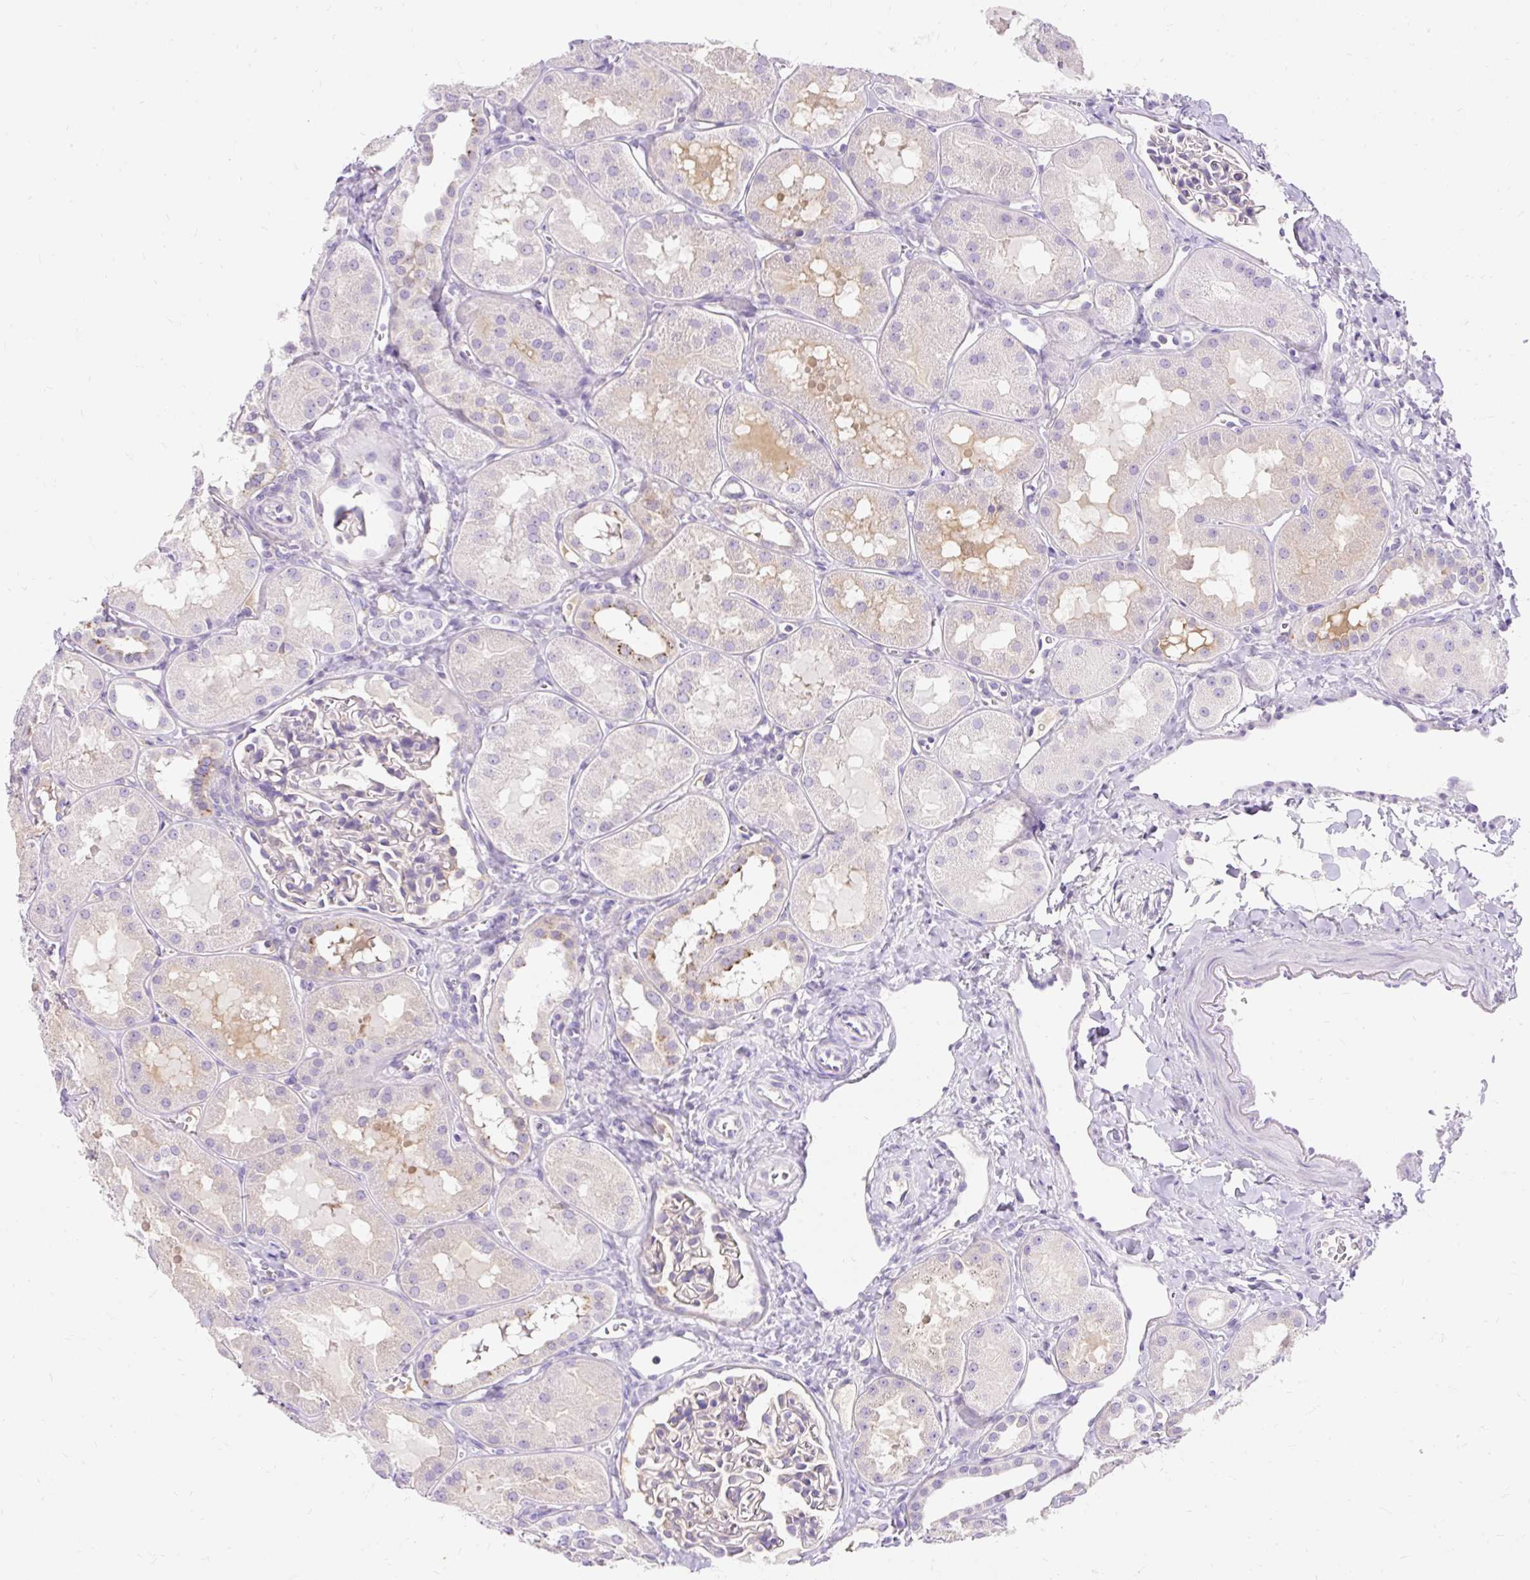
{"staining": {"intensity": "negative", "quantity": "none", "location": "none"}, "tissue": "kidney", "cell_type": "Cells in glomeruli", "image_type": "normal", "snomed": [{"axis": "morphology", "description": "Normal tissue, NOS"}, {"axis": "topography", "description": "Kidney"}, {"axis": "topography", "description": "Urinary bladder"}], "caption": "Immunohistochemistry (IHC) of benign human kidney demonstrates no staining in cells in glomeruli.", "gene": "TMEM150C", "patient": {"sex": "male", "age": 16}}